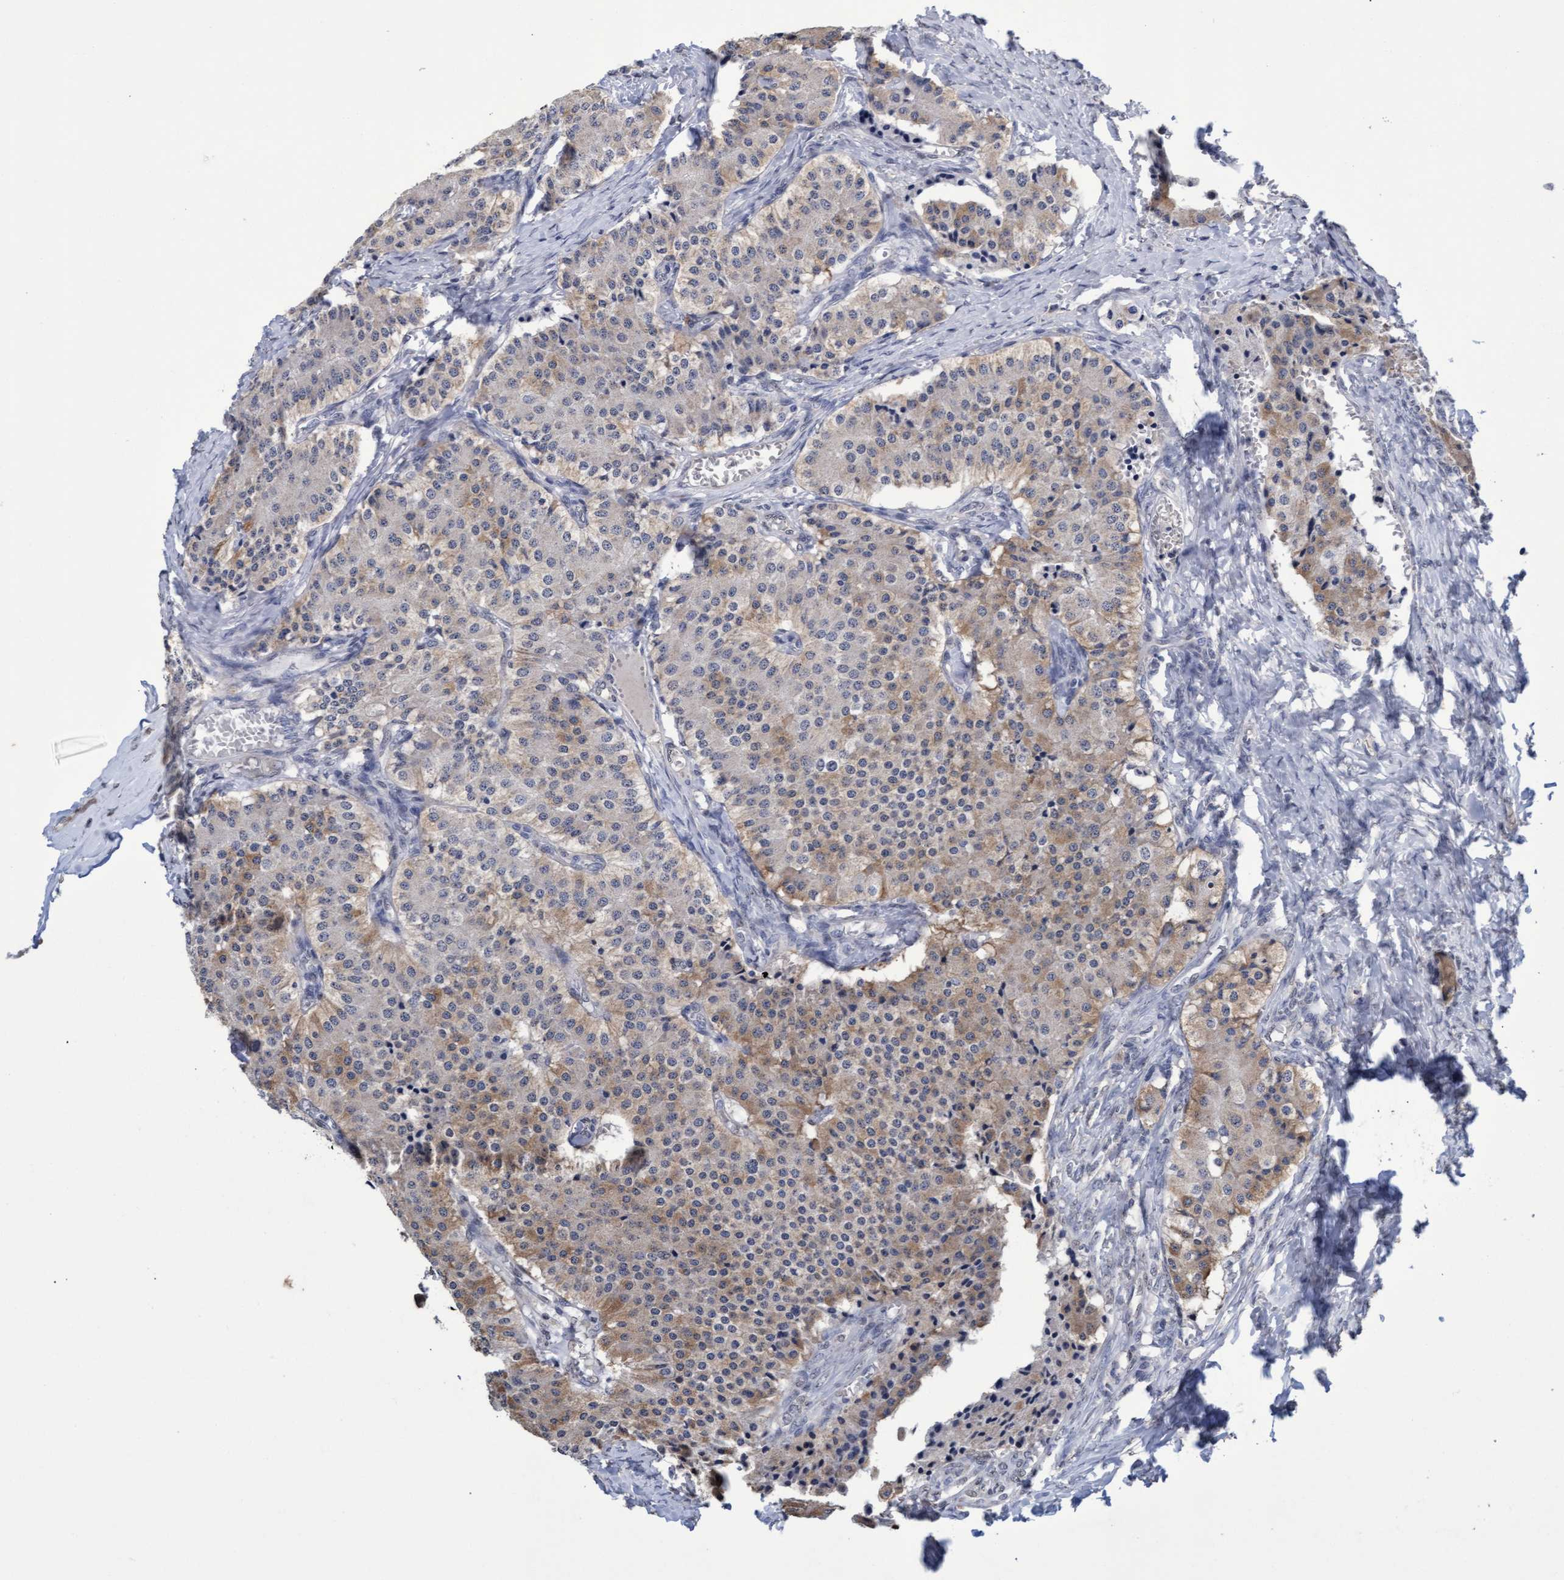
{"staining": {"intensity": "moderate", "quantity": "25%-75%", "location": "cytoplasmic/membranous"}, "tissue": "carcinoid", "cell_type": "Tumor cells", "image_type": "cancer", "snomed": [{"axis": "morphology", "description": "Carcinoid, malignant, NOS"}, {"axis": "topography", "description": "Colon"}], "caption": "A brown stain shows moderate cytoplasmic/membranous expression of a protein in carcinoid tumor cells. (DAB (3,3'-diaminobenzidine) IHC with brightfield microscopy, high magnification).", "gene": "GPR39", "patient": {"sex": "female", "age": 52}}